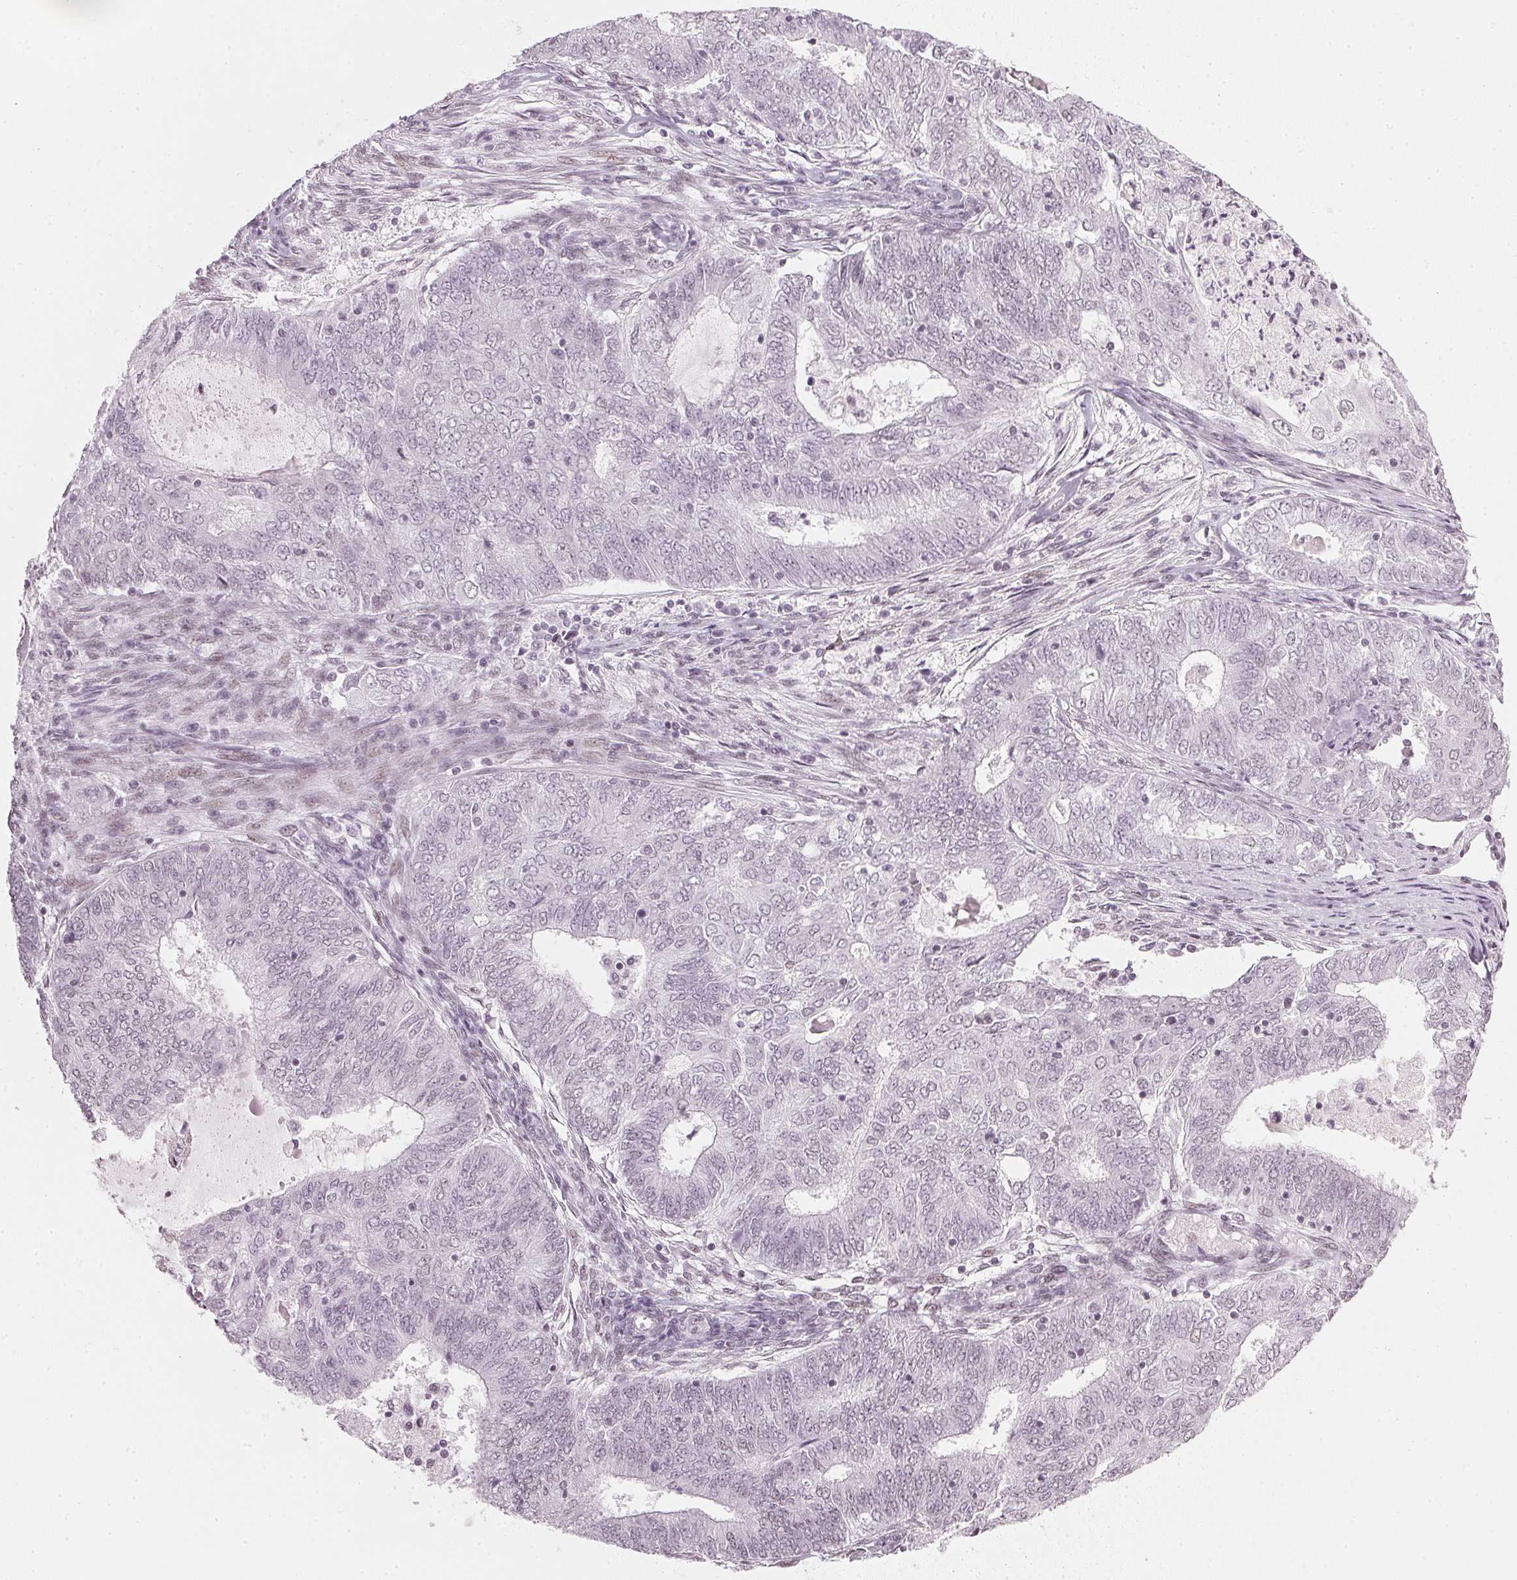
{"staining": {"intensity": "negative", "quantity": "none", "location": "none"}, "tissue": "endometrial cancer", "cell_type": "Tumor cells", "image_type": "cancer", "snomed": [{"axis": "morphology", "description": "Adenocarcinoma, NOS"}, {"axis": "topography", "description": "Endometrium"}], "caption": "Tumor cells show no significant protein expression in endometrial cancer. (Immunohistochemistry, brightfield microscopy, high magnification).", "gene": "DNAJC6", "patient": {"sex": "female", "age": 62}}